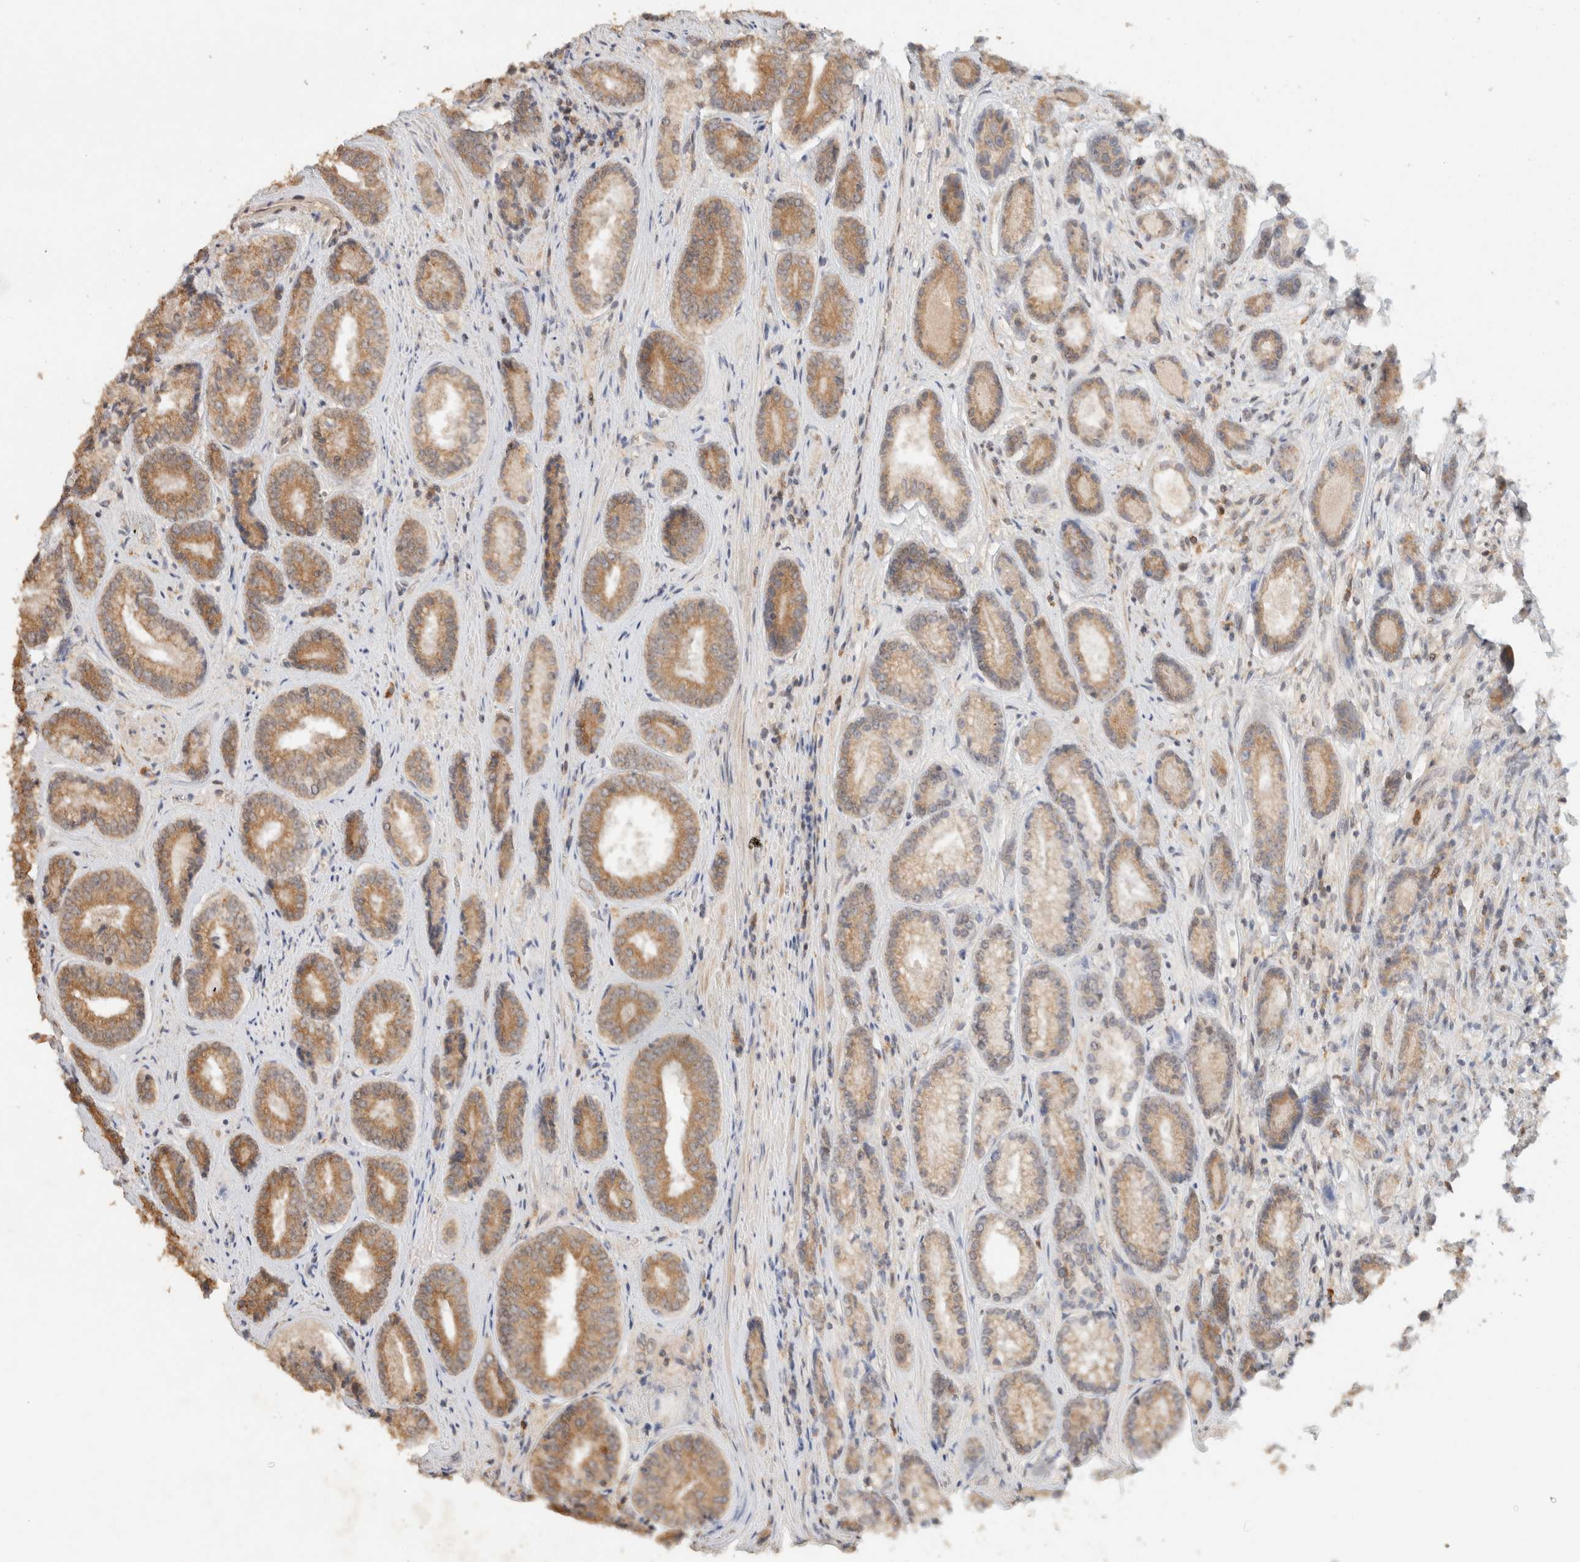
{"staining": {"intensity": "moderate", "quantity": ">75%", "location": "cytoplasmic/membranous"}, "tissue": "prostate cancer", "cell_type": "Tumor cells", "image_type": "cancer", "snomed": [{"axis": "morphology", "description": "Adenocarcinoma, High grade"}, {"axis": "topography", "description": "Prostate"}], "caption": "An image of prostate cancer (high-grade adenocarcinoma) stained for a protein reveals moderate cytoplasmic/membranous brown staining in tumor cells.", "gene": "TACC1", "patient": {"sex": "male", "age": 61}}